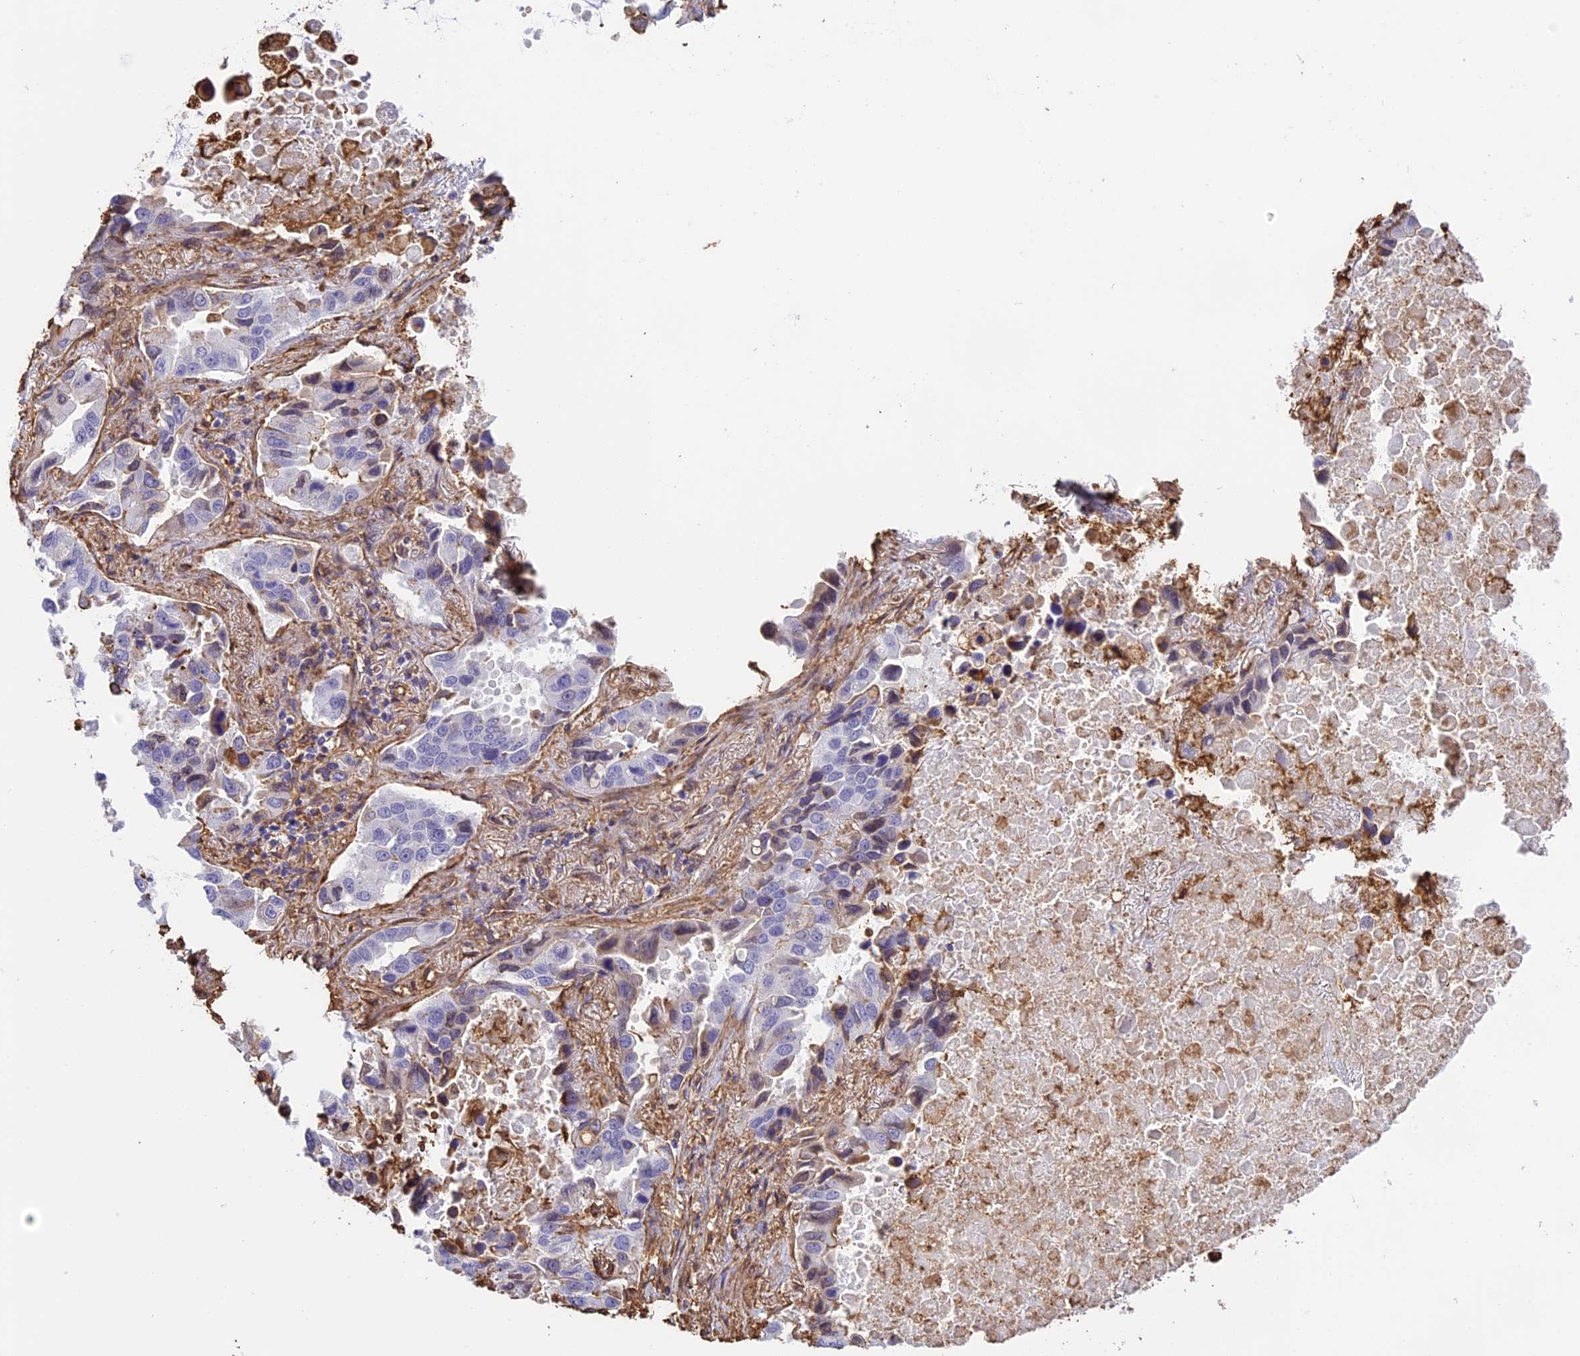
{"staining": {"intensity": "negative", "quantity": "none", "location": "none"}, "tissue": "lung cancer", "cell_type": "Tumor cells", "image_type": "cancer", "snomed": [{"axis": "morphology", "description": "Adenocarcinoma, NOS"}, {"axis": "topography", "description": "Lung"}], "caption": "Immunohistochemical staining of human lung adenocarcinoma demonstrates no significant expression in tumor cells.", "gene": "TMEM255B", "patient": {"sex": "male", "age": 64}}